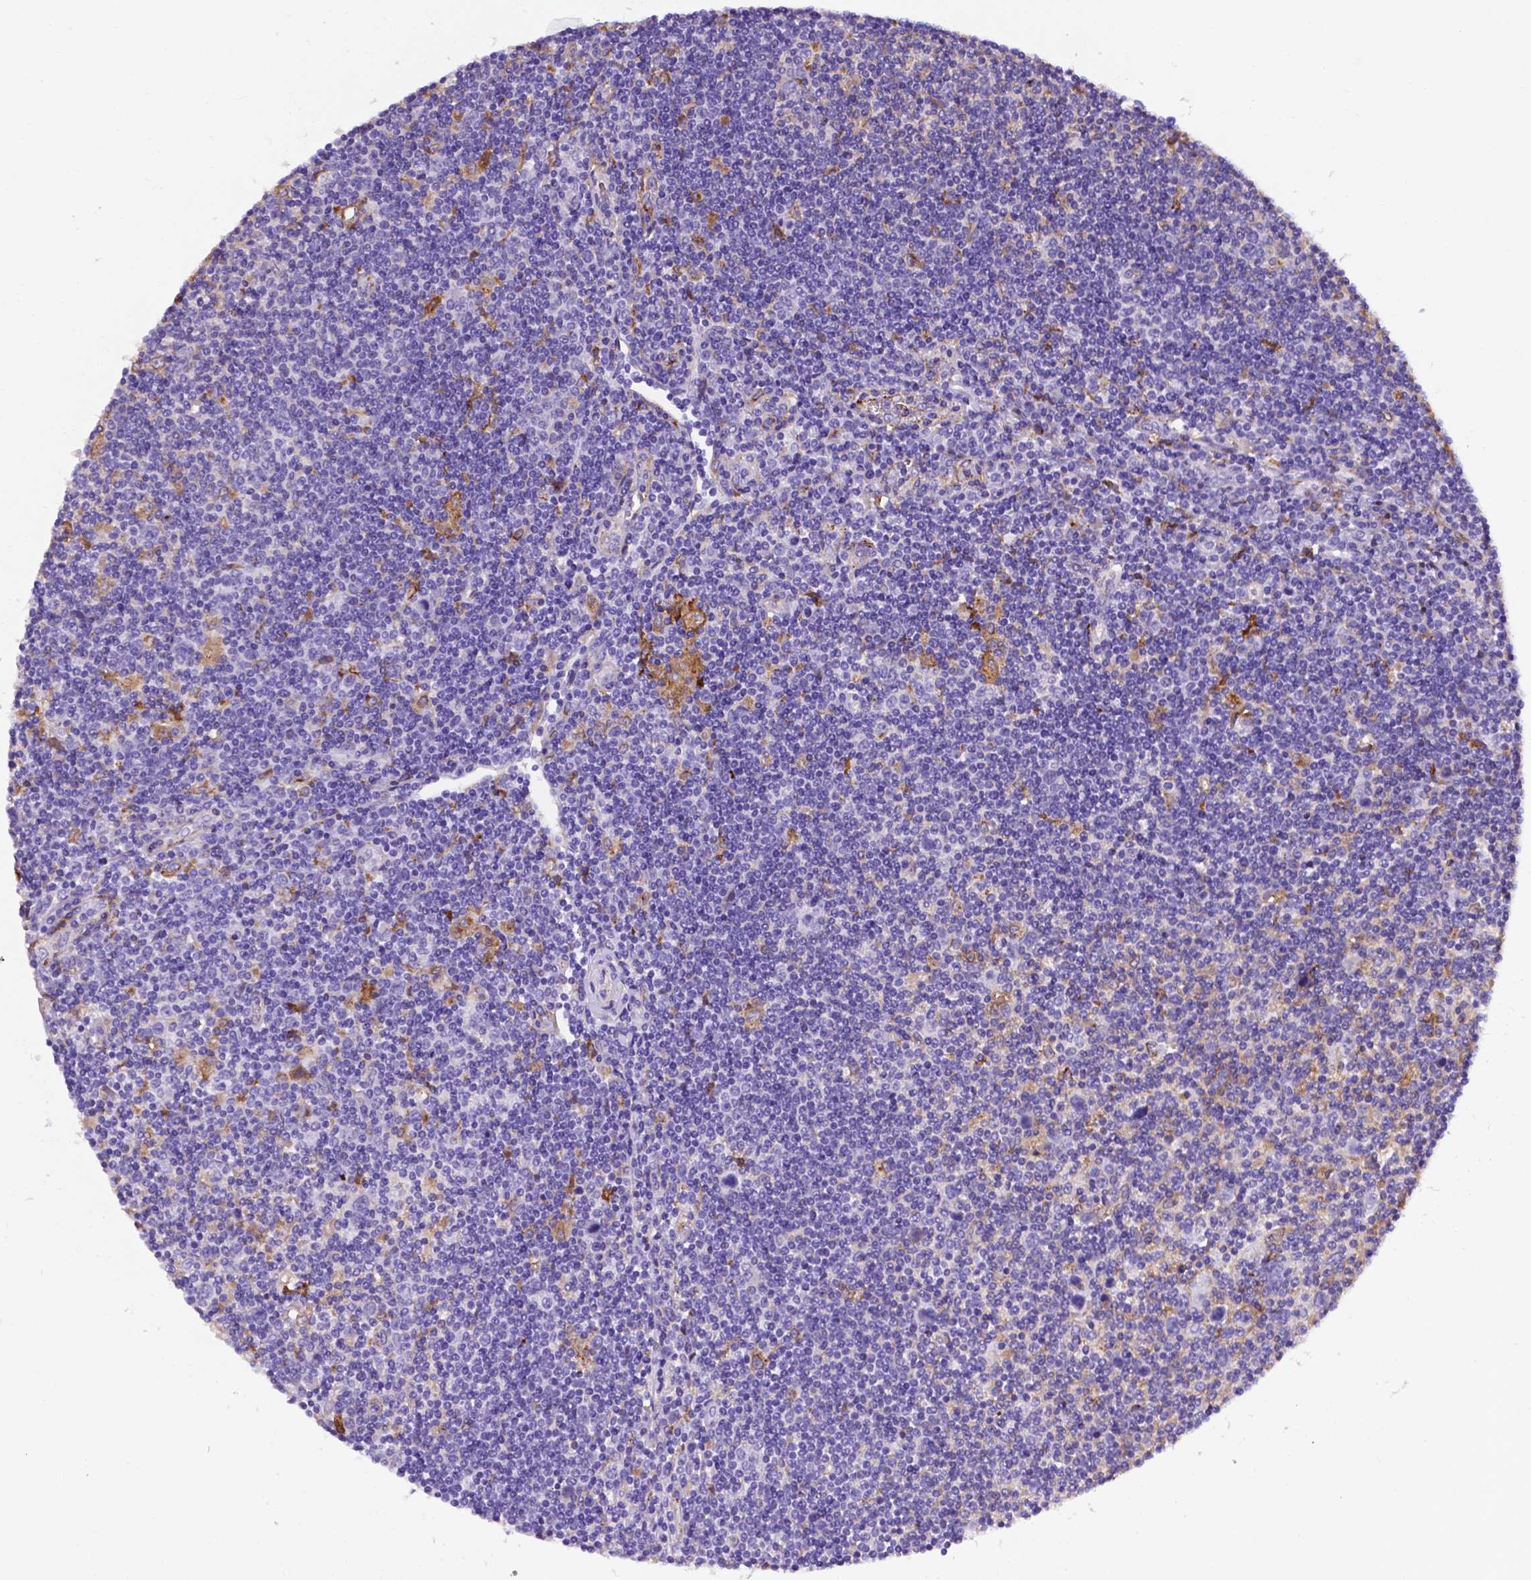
{"staining": {"intensity": "negative", "quantity": "none", "location": "none"}, "tissue": "lymphoma", "cell_type": "Tumor cells", "image_type": "cancer", "snomed": [{"axis": "morphology", "description": "Hodgkin's disease, NOS"}, {"axis": "topography", "description": "Lymph node"}], "caption": "The image demonstrates no significant staining in tumor cells of lymphoma.", "gene": "APOE", "patient": {"sex": "male", "age": 40}}